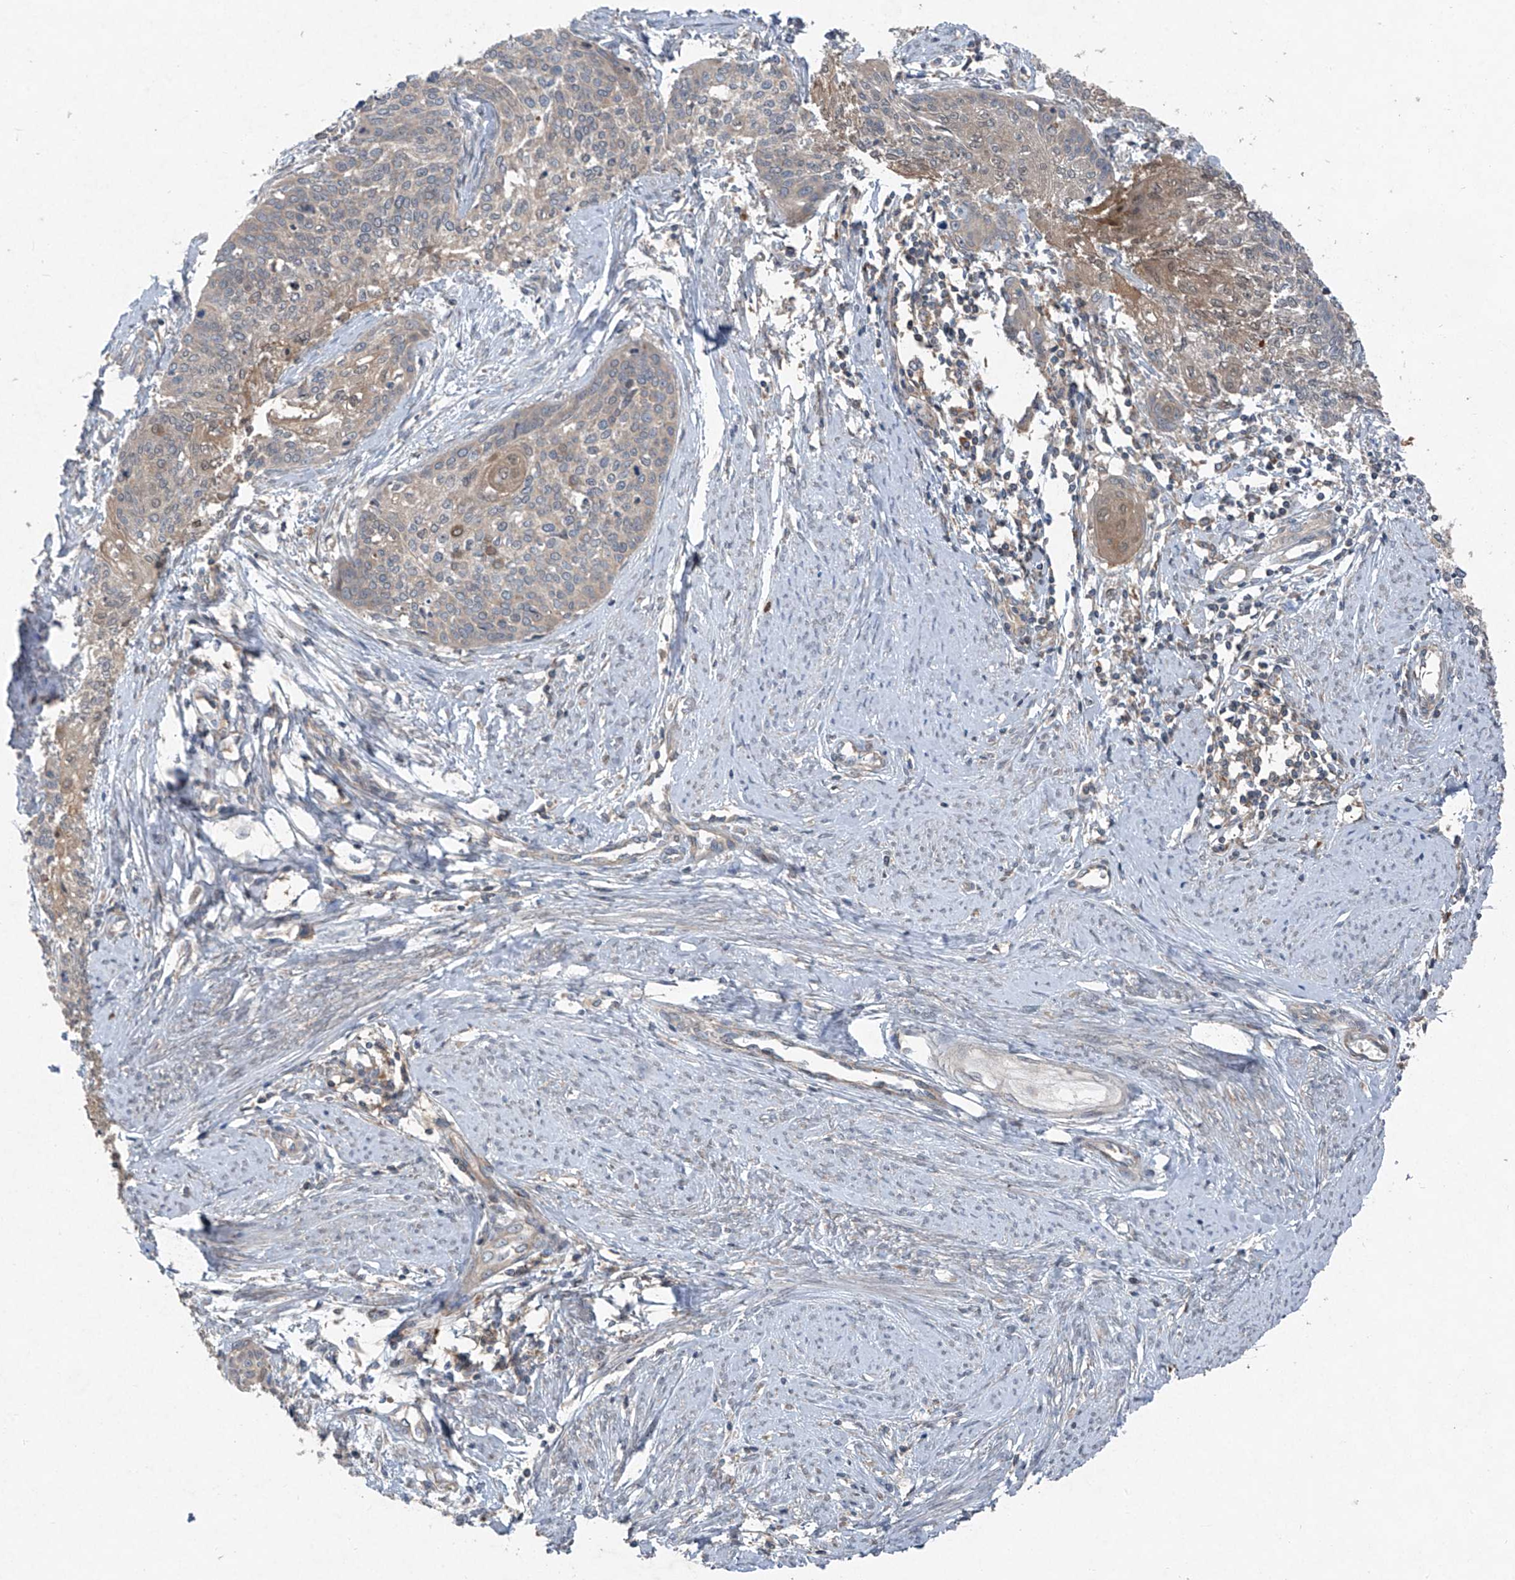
{"staining": {"intensity": "moderate", "quantity": "25%-75%", "location": "cytoplasmic/membranous"}, "tissue": "cervical cancer", "cell_type": "Tumor cells", "image_type": "cancer", "snomed": [{"axis": "morphology", "description": "Squamous cell carcinoma, NOS"}, {"axis": "topography", "description": "Cervix"}], "caption": "Immunohistochemical staining of human cervical squamous cell carcinoma shows medium levels of moderate cytoplasmic/membranous positivity in about 25%-75% of tumor cells.", "gene": "FOXRED2", "patient": {"sex": "female", "age": 37}}